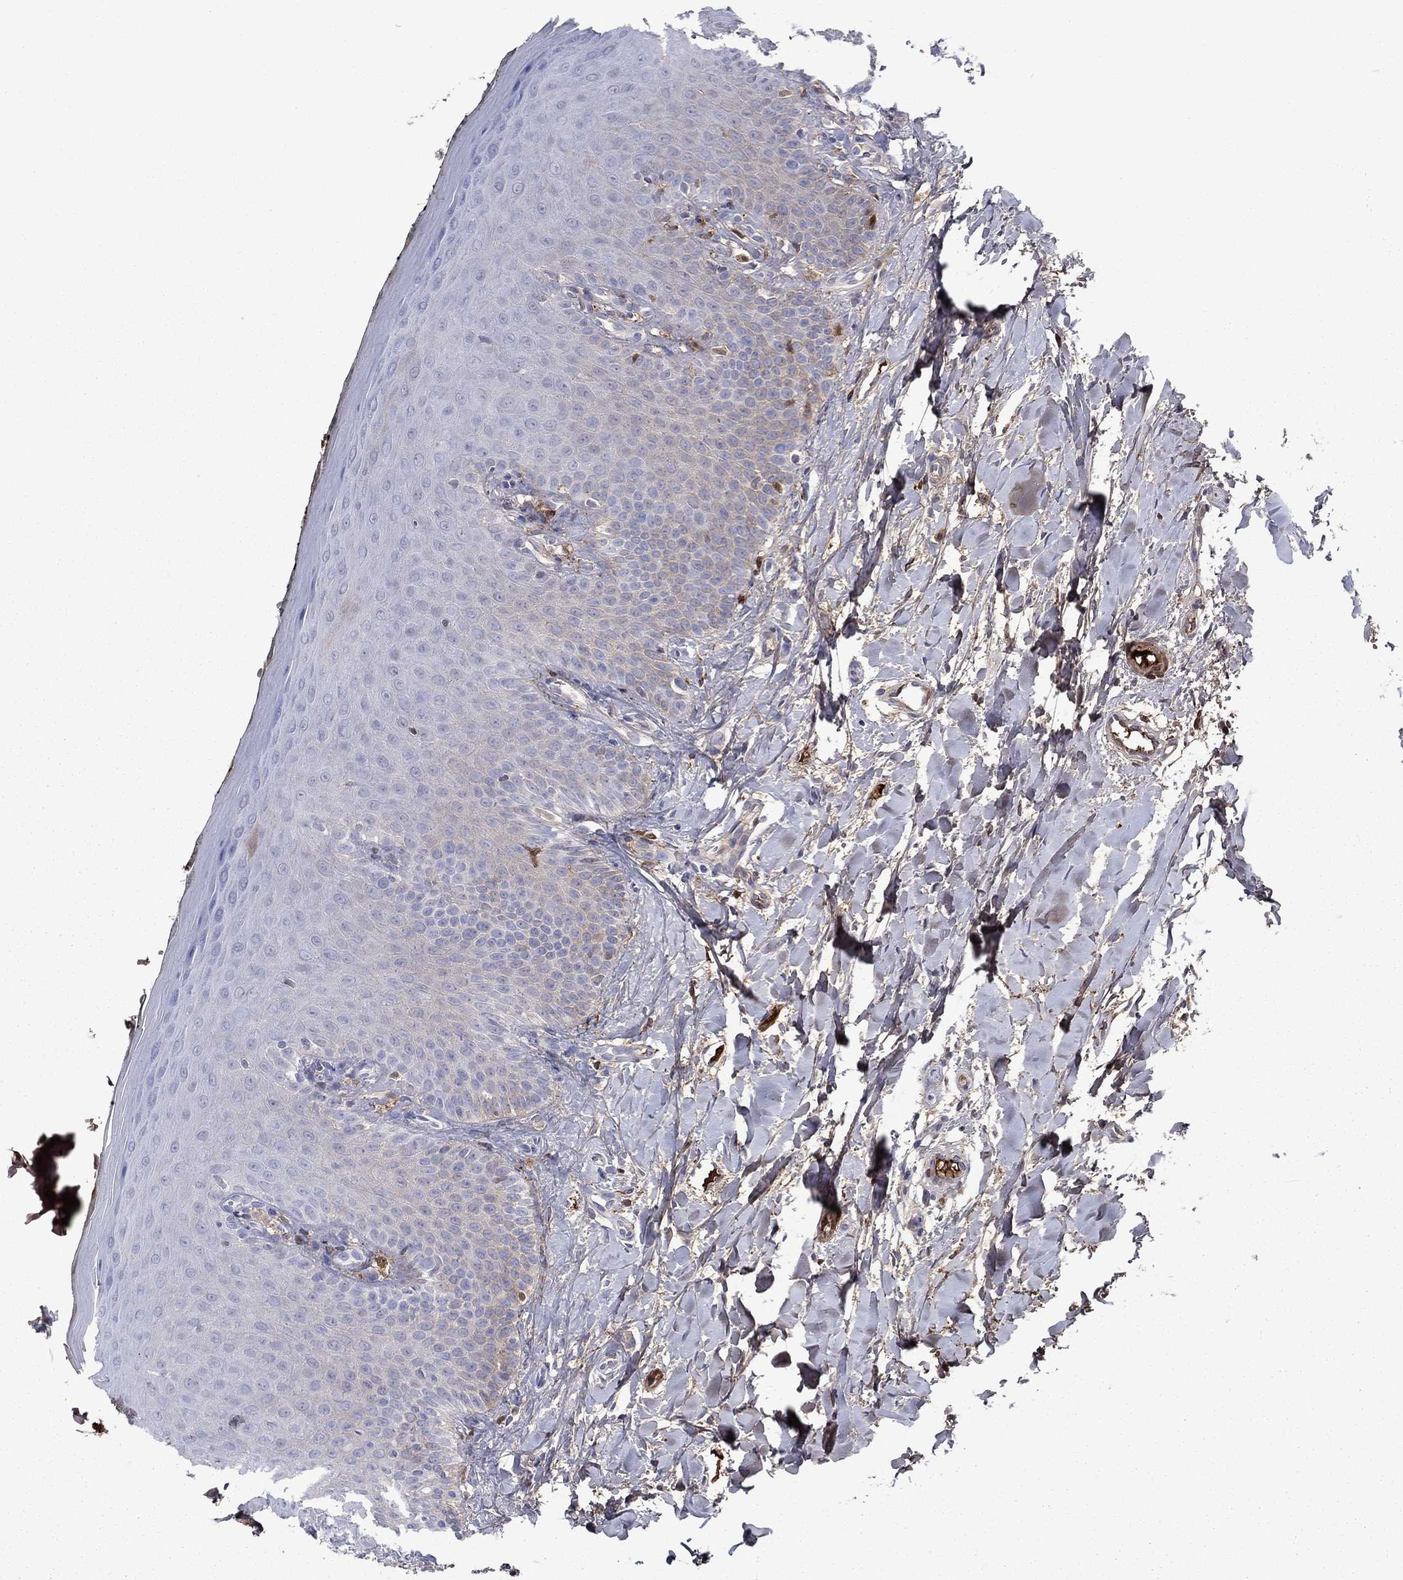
{"staining": {"intensity": "negative", "quantity": "none", "location": "none"}, "tissue": "oral mucosa", "cell_type": "Squamous epithelial cells", "image_type": "normal", "snomed": [{"axis": "morphology", "description": "Normal tissue, NOS"}, {"axis": "topography", "description": "Oral tissue"}], "caption": "Immunohistochemistry photomicrograph of unremarkable oral mucosa: human oral mucosa stained with DAB displays no significant protein staining in squamous epithelial cells. (Stains: DAB (3,3'-diaminobenzidine) immunohistochemistry (IHC) with hematoxylin counter stain, Microscopy: brightfield microscopy at high magnification).", "gene": "HPX", "patient": {"sex": "female", "age": 43}}